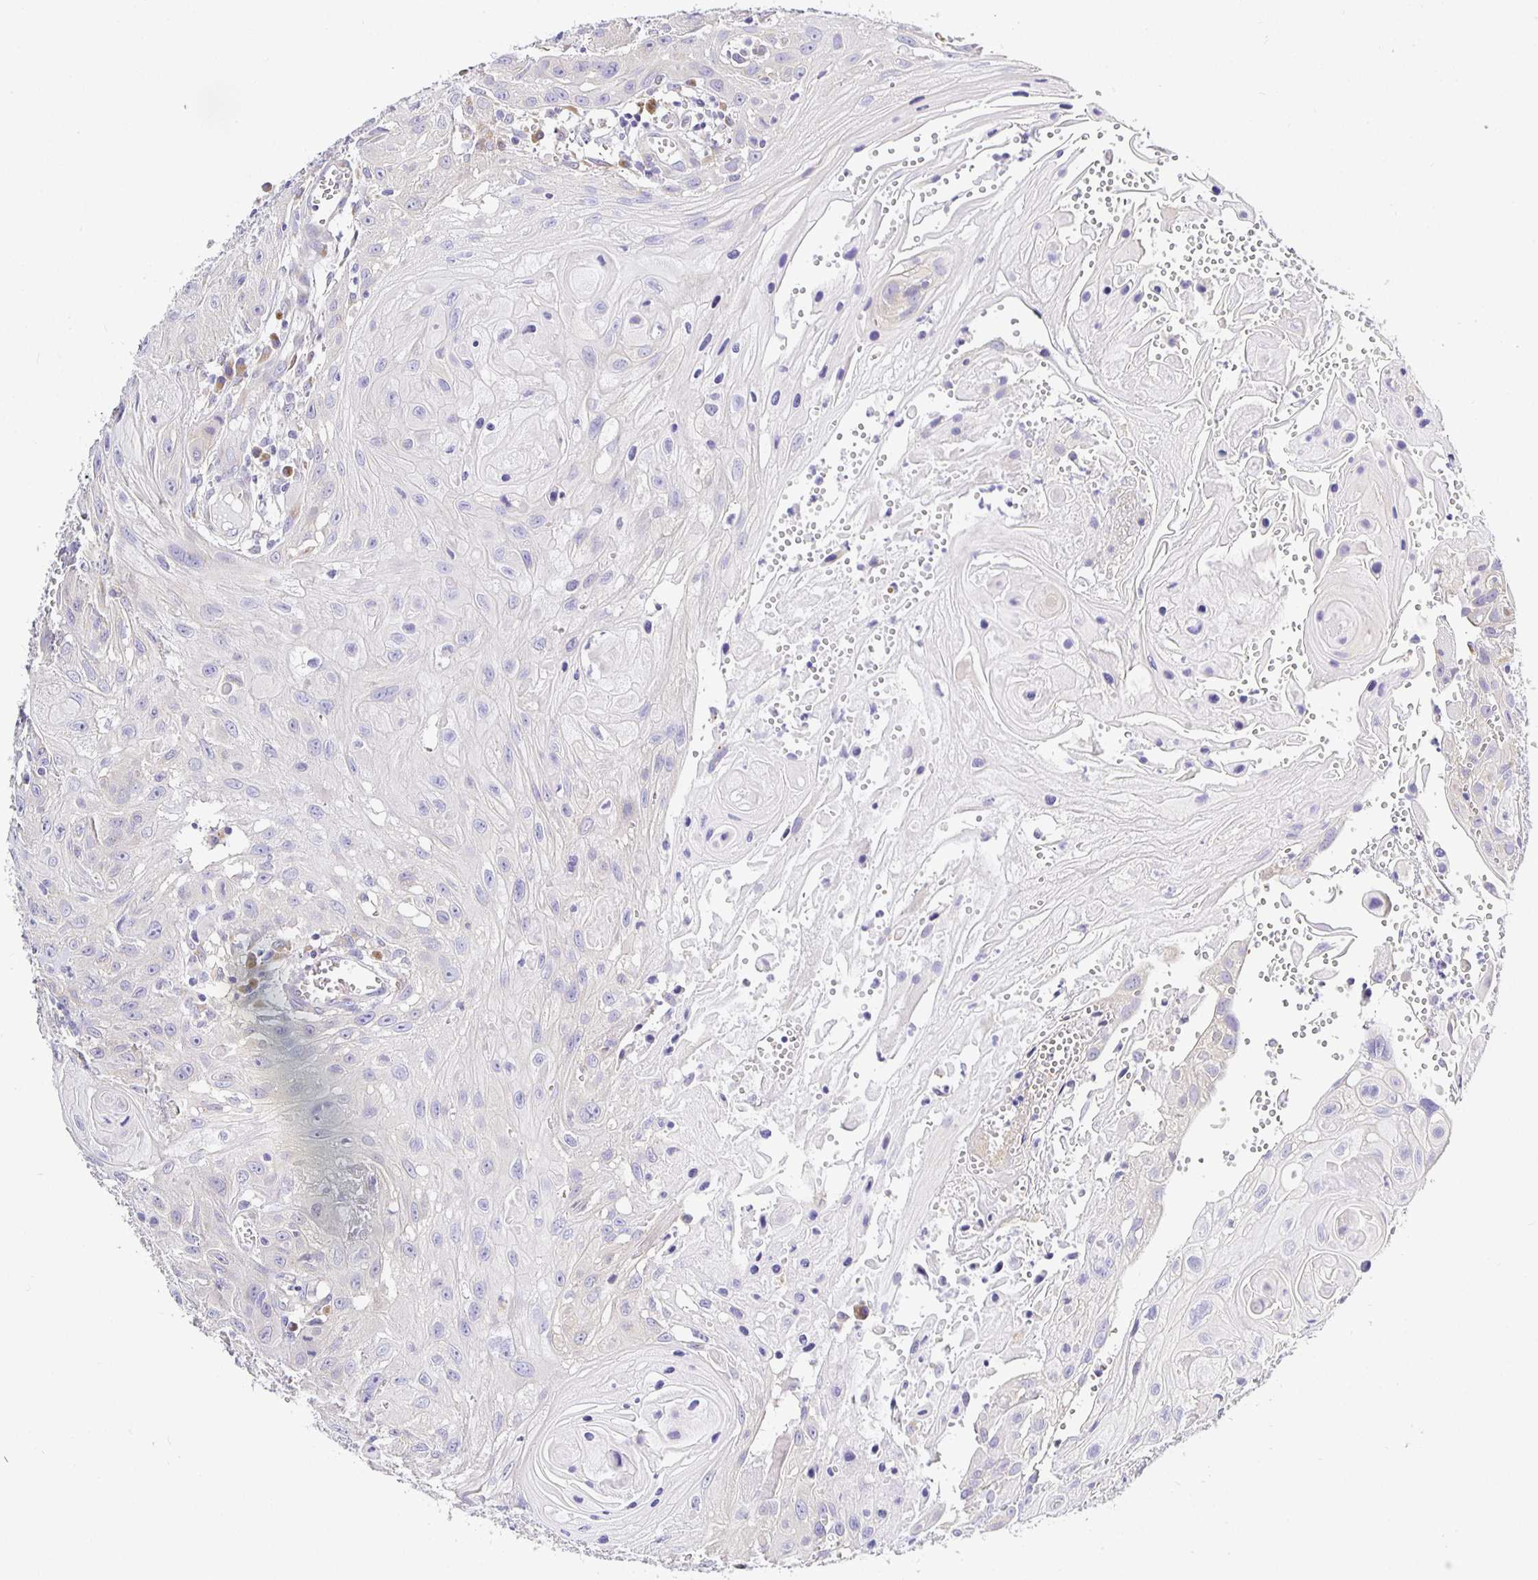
{"staining": {"intensity": "negative", "quantity": "none", "location": "none"}, "tissue": "head and neck cancer", "cell_type": "Tumor cells", "image_type": "cancer", "snomed": [{"axis": "morphology", "description": "Squamous cell carcinoma, NOS"}, {"axis": "topography", "description": "Oral tissue"}, {"axis": "topography", "description": "Head-Neck"}], "caption": "Head and neck cancer was stained to show a protein in brown. There is no significant staining in tumor cells. (Stains: DAB (3,3'-diaminobenzidine) IHC with hematoxylin counter stain, Microscopy: brightfield microscopy at high magnification).", "gene": "OPALIN", "patient": {"sex": "male", "age": 58}}